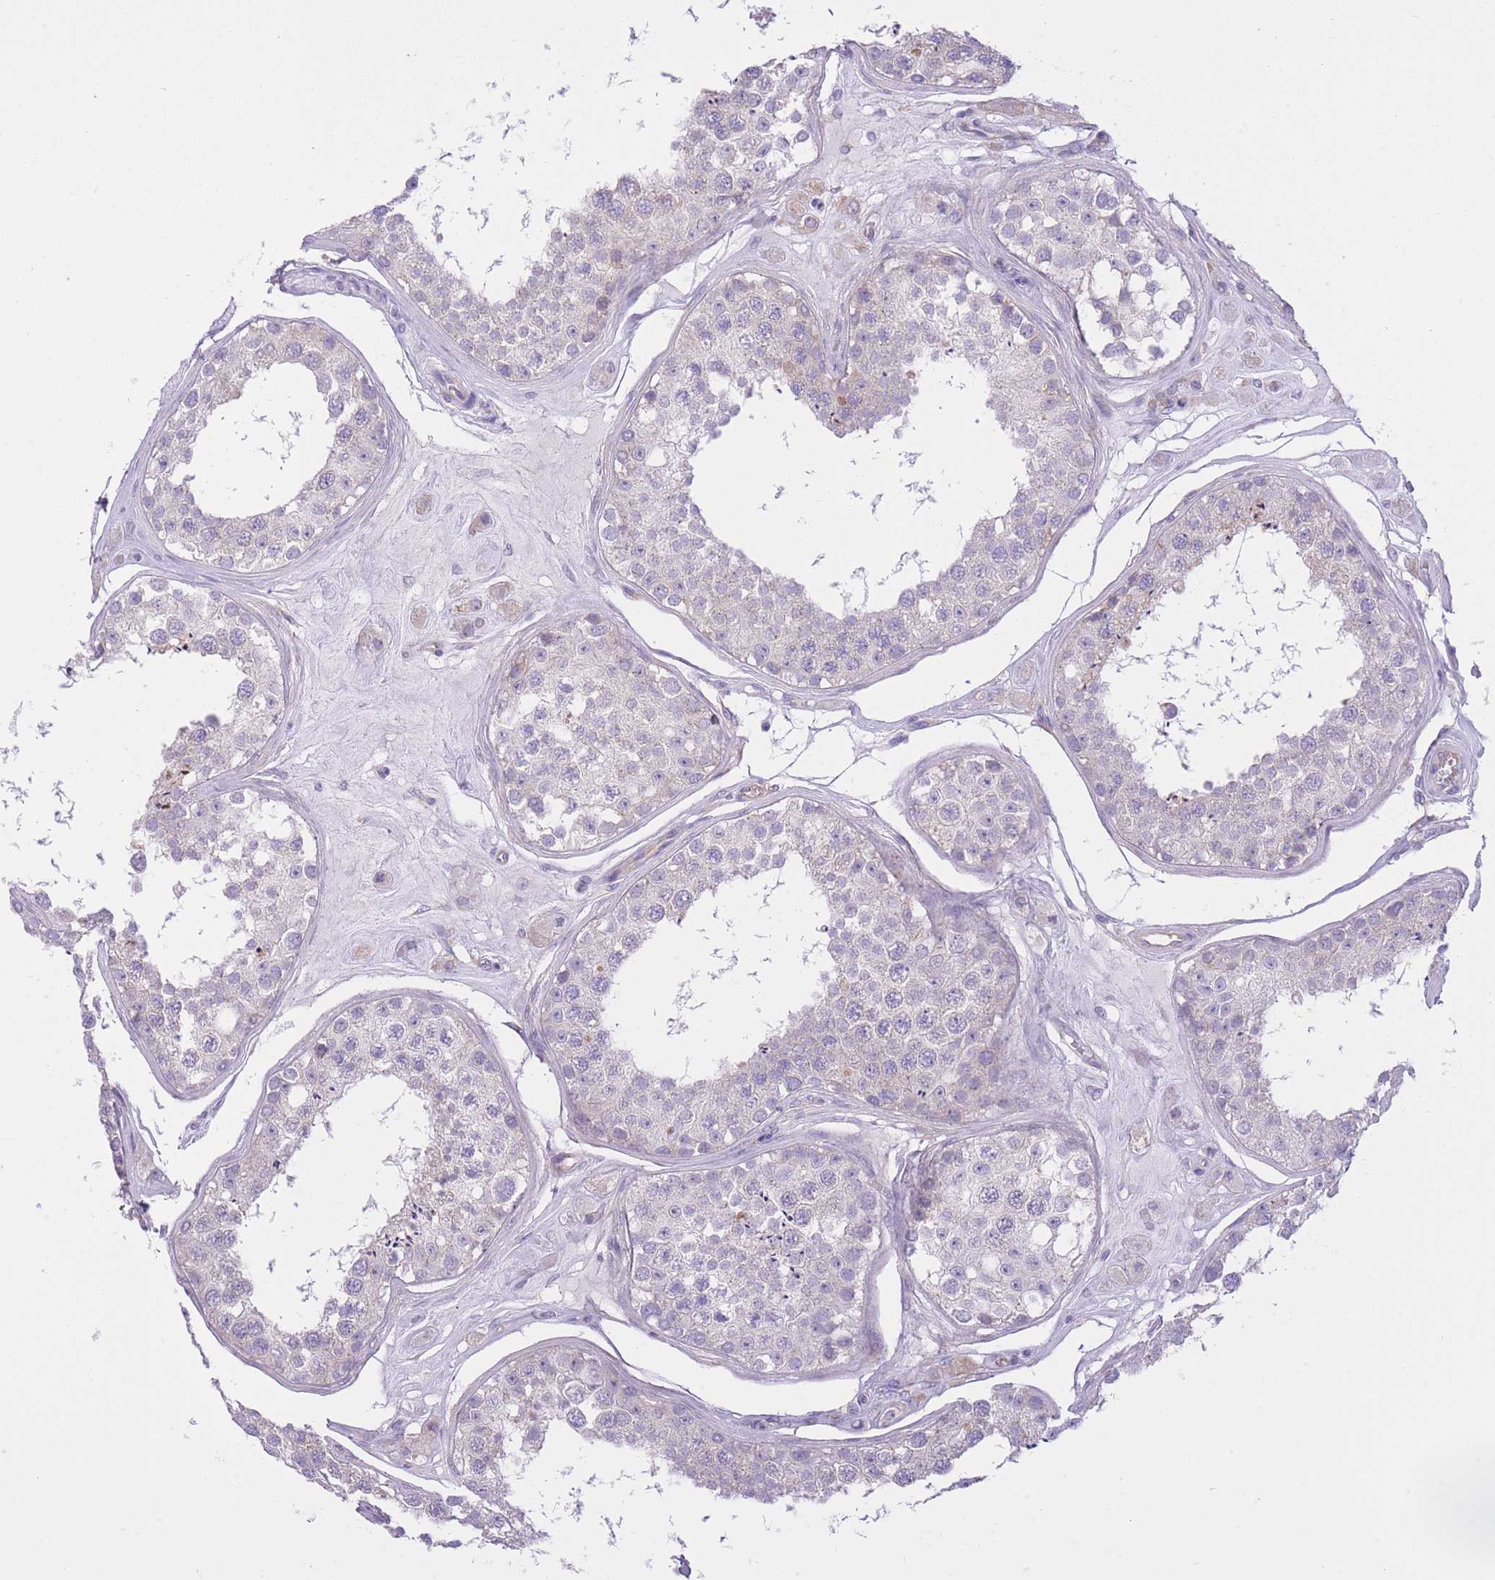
{"staining": {"intensity": "weak", "quantity": "<25%", "location": "cytoplasmic/membranous"}, "tissue": "testis", "cell_type": "Cells in seminiferous ducts", "image_type": "normal", "snomed": [{"axis": "morphology", "description": "Normal tissue, NOS"}, {"axis": "topography", "description": "Testis"}], "caption": "Immunohistochemistry image of normal testis stained for a protein (brown), which reveals no positivity in cells in seminiferous ducts.", "gene": "ZNF501", "patient": {"sex": "male", "age": 25}}